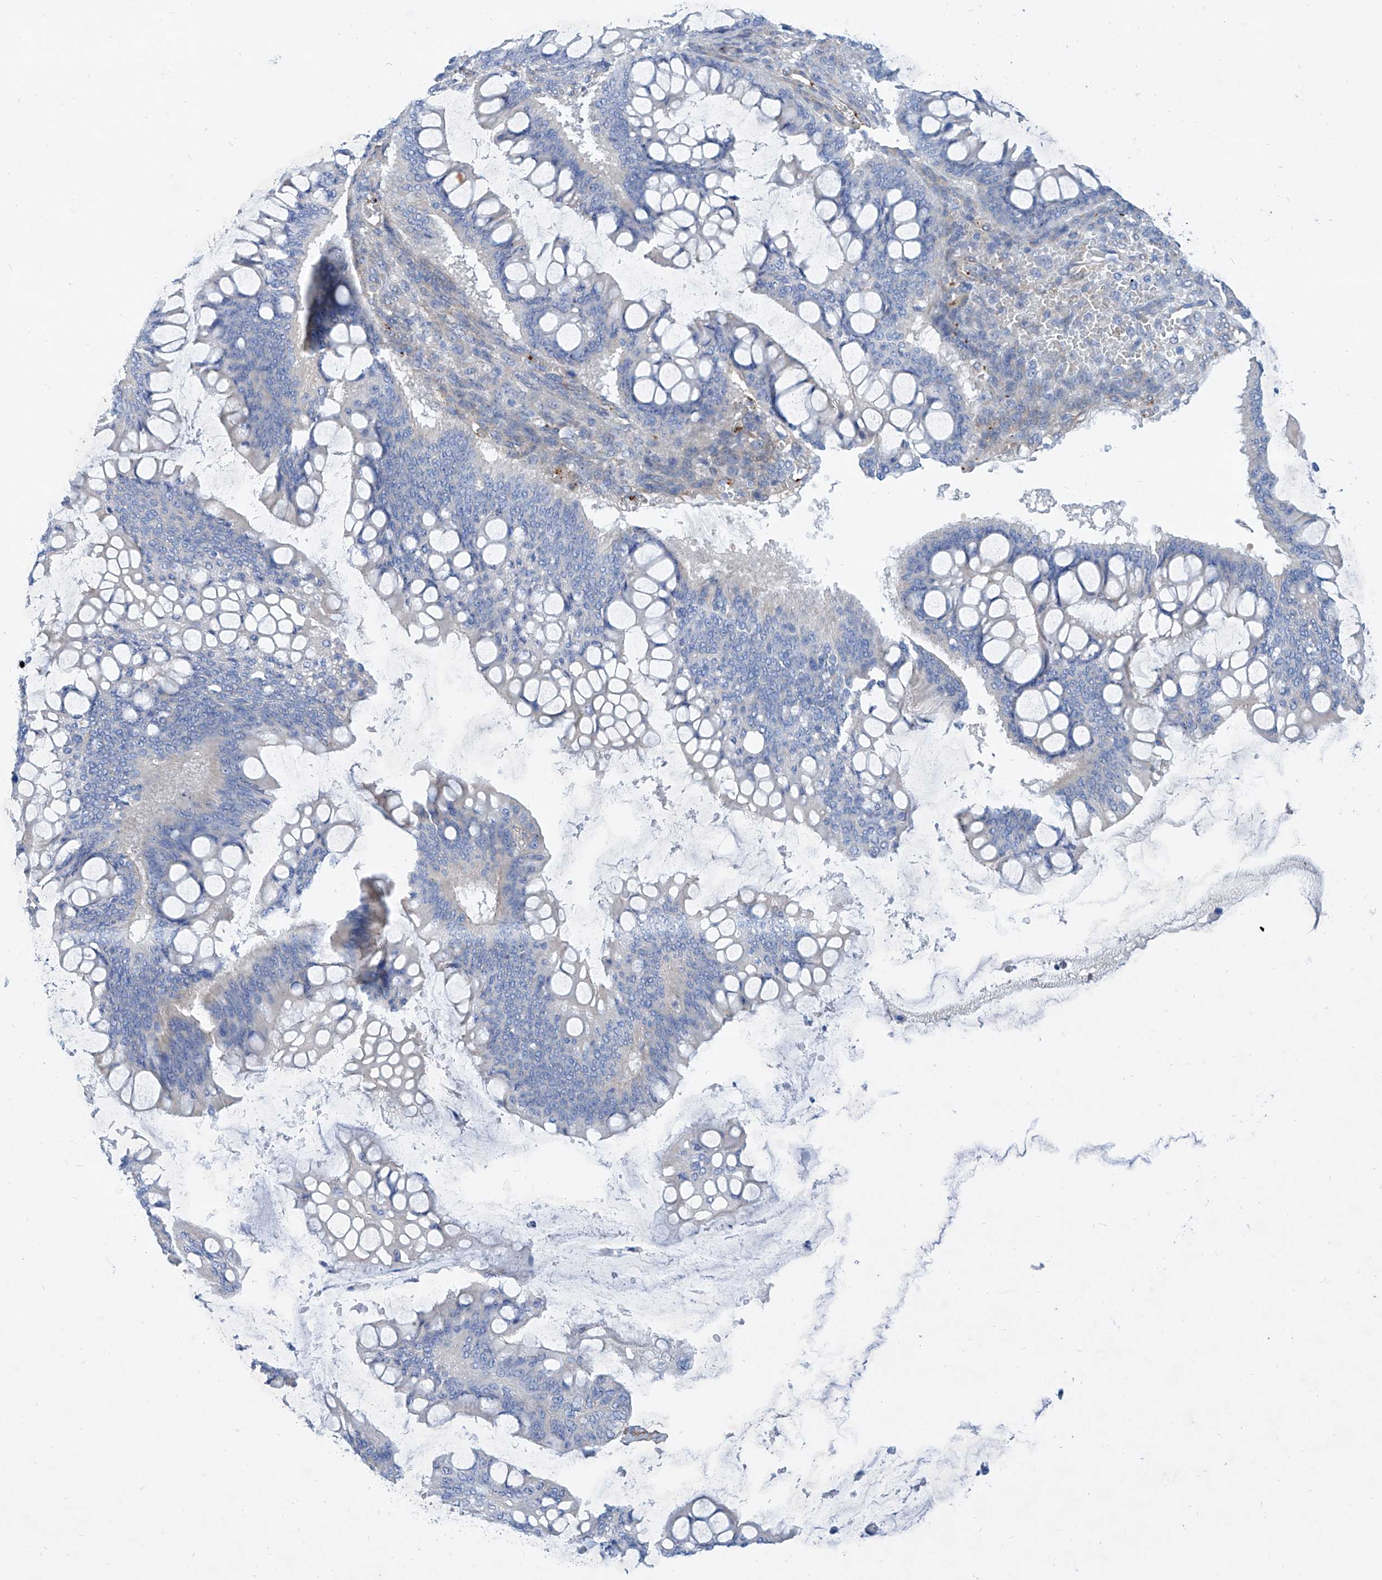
{"staining": {"intensity": "negative", "quantity": "none", "location": "none"}, "tissue": "ovarian cancer", "cell_type": "Tumor cells", "image_type": "cancer", "snomed": [{"axis": "morphology", "description": "Cystadenocarcinoma, mucinous, NOS"}, {"axis": "topography", "description": "Ovary"}], "caption": "Ovarian mucinous cystadenocarcinoma was stained to show a protein in brown. There is no significant expression in tumor cells. The staining is performed using DAB brown chromogen with nuclei counter-stained in using hematoxylin.", "gene": "TAS2R60", "patient": {"sex": "female", "age": 73}}